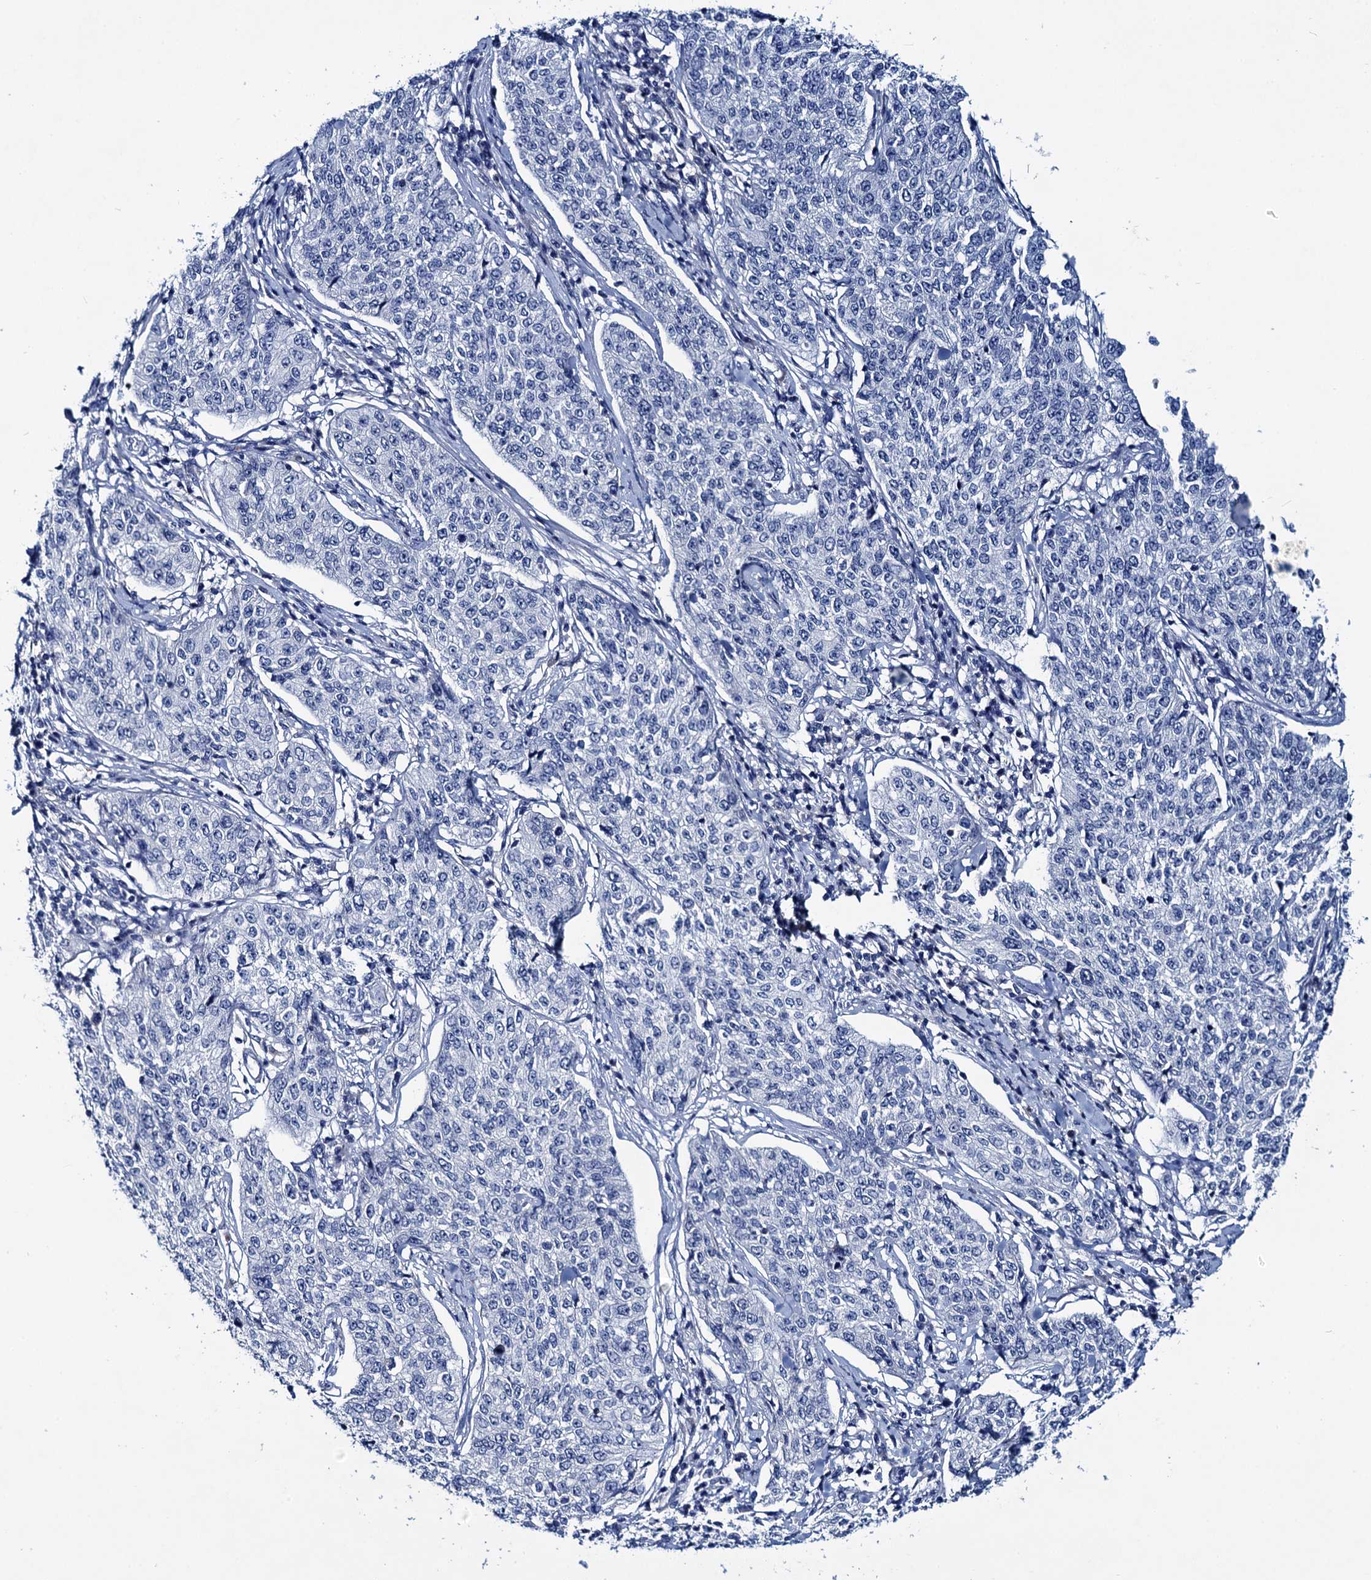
{"staining": {"intensity": "negative", "quantity": "none", "location": "none"}, "tissue": "cervical cancer", "cell_type": "Tumor cells", "image_type": "cancer", "snomed": [{"axis": "morphology", "description": "Squamous cell carcinoma, NOS"}, {"axis": "topography", "description": "Cervix"}], "caption": "Photomicrograph shows no protein expression in tumor cells of cervical cancer (squamous cell carcinoma) tissue.", "gene": "RTKN2", "patient": {"sex": "female", "age": 35}}